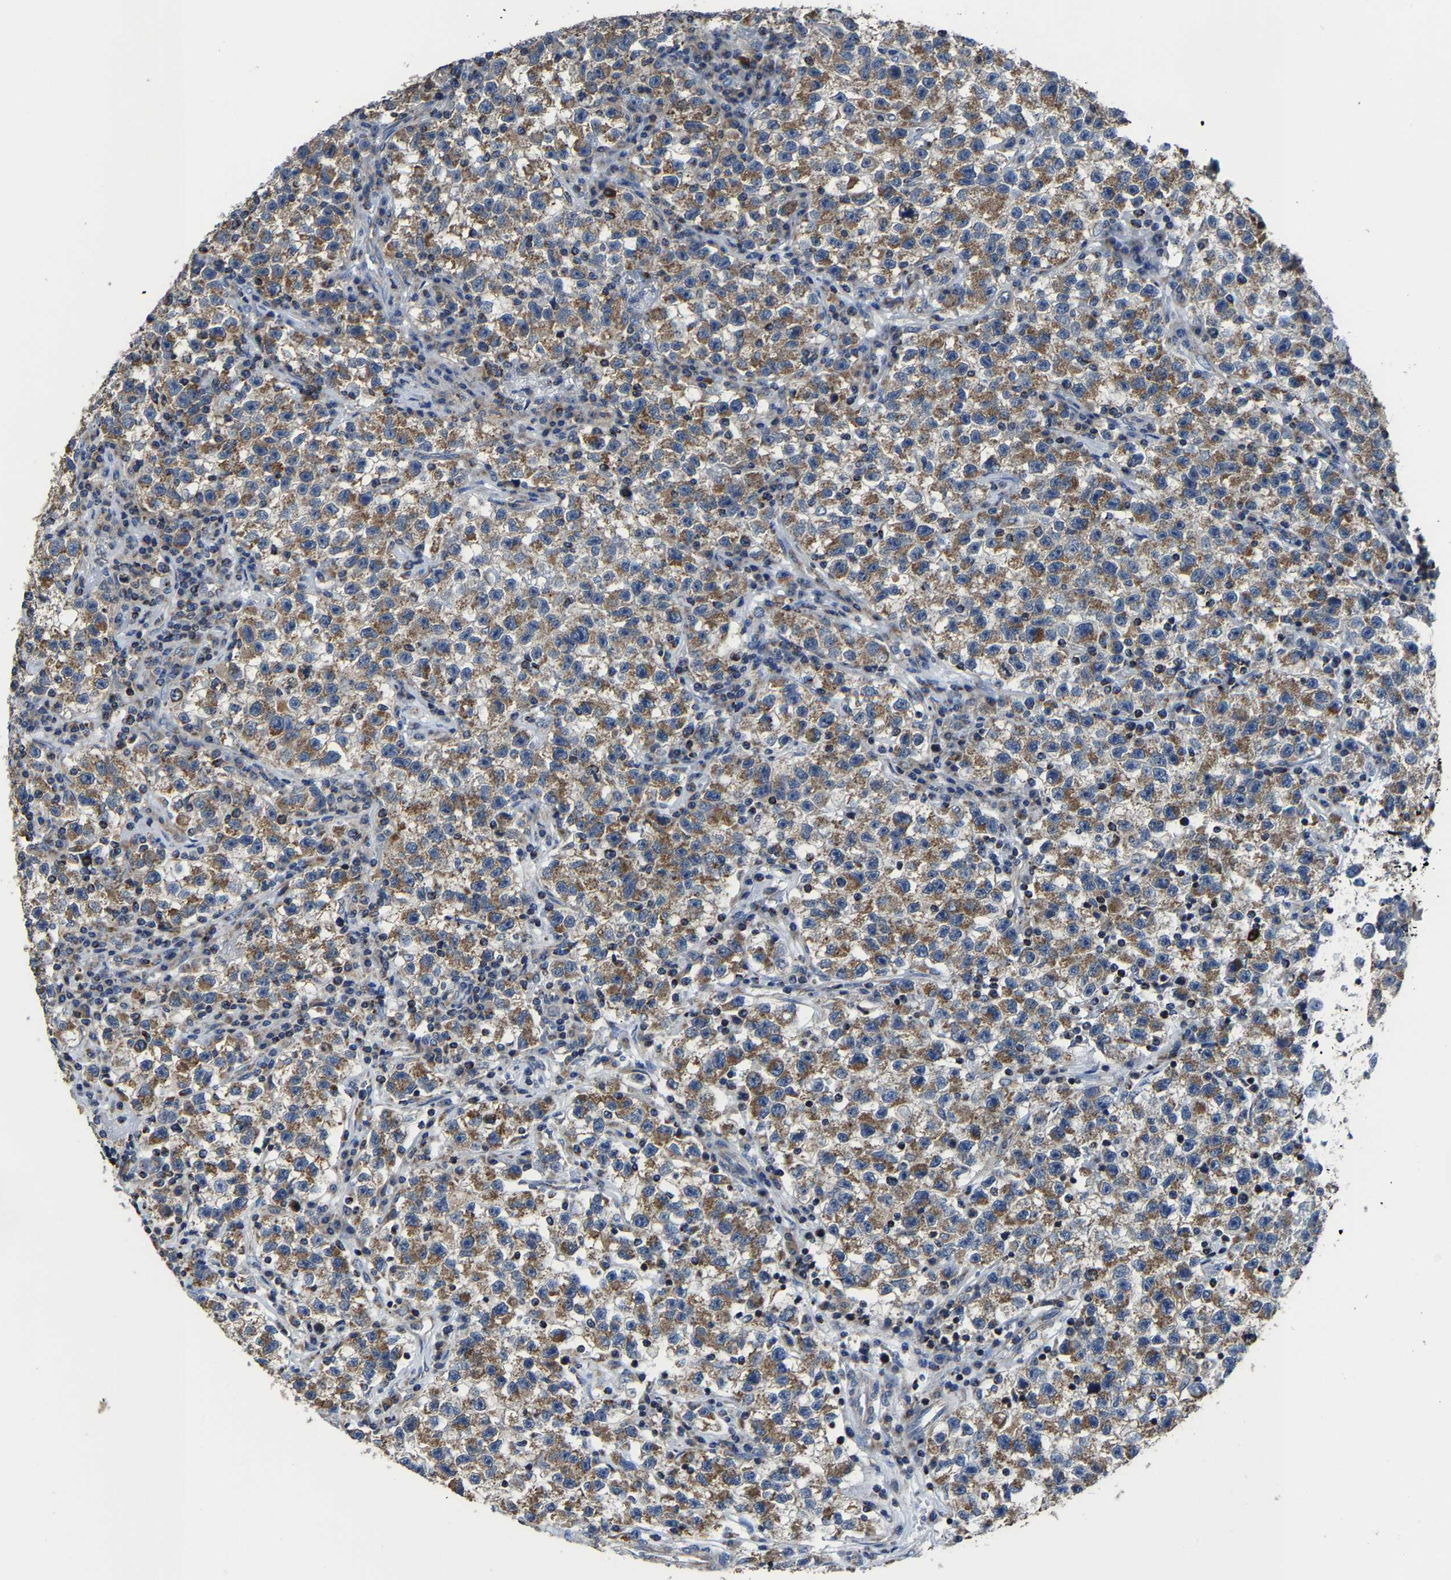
{"staining": {"intensity": "moderate", "quantity": ">75%", "location": "cytoplasmic/membranous"}, "tissue": "testis cancer", "cell_type": "Tumor cells", "image_type": "cancer", "snomed": [{"axis": "morphology", "description": "Seminoma, NOS"}, {"axis": "topography", "description": "Testis"}], "caption": "Testis seminoma stained with a protein marker demonstrates moderate staining in tumor cells.", "gene": "AGK", "patient": {"sex": "male", "age": 22}}